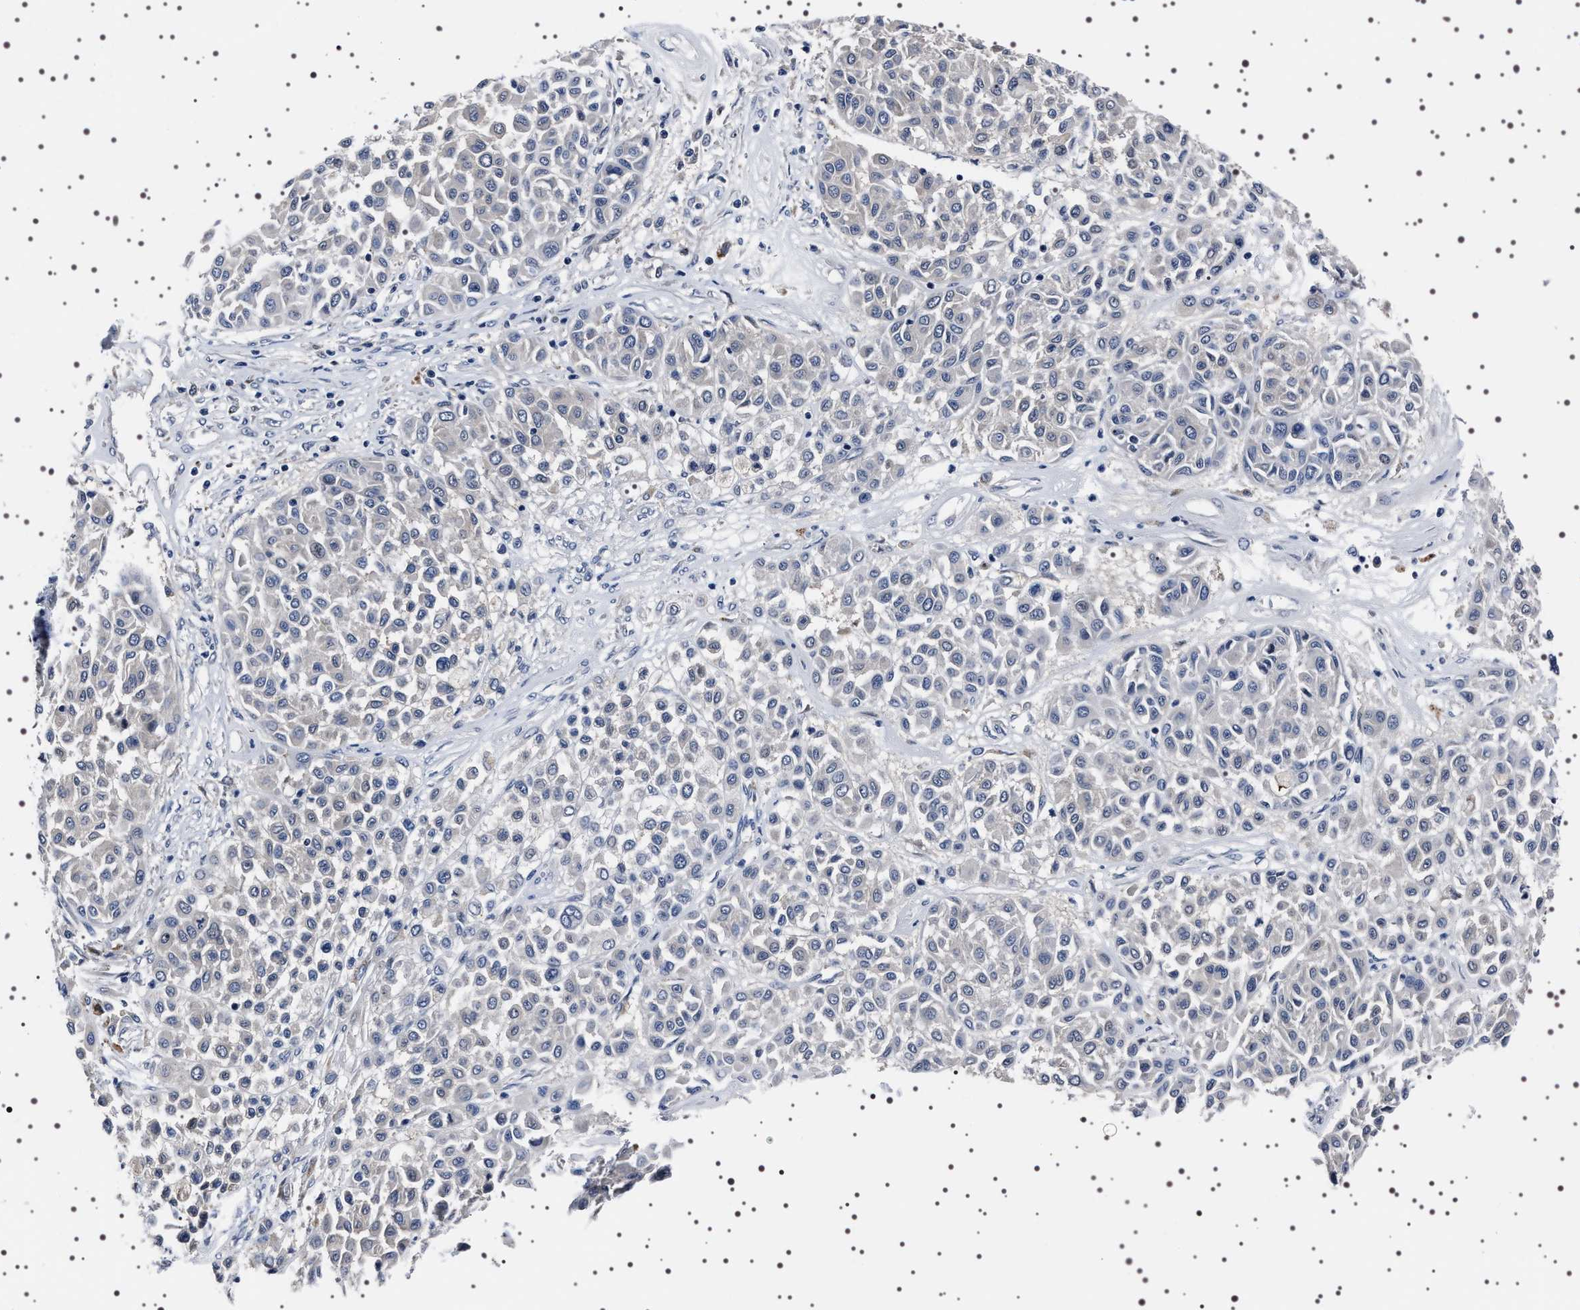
{"staining": {"intensity": "negative", "quantity": "none", "location": "none"}, "tissue": "melanoma", "cell_type": "Tumor cells", "image_type": "cancer", "snomed": [{"axis": "morphology", "description": "Malignant melanoma, Metastatic site"}, {"axis": "topography", "description": "Soft tissue"}], "caption": "DAB immunohistochemical staining of malignant melanoma (metastatic site) exhibits no significant staining in tumor cells.", "gene": "TARBP1", "patient": {"sex": "male", "age": 41}}